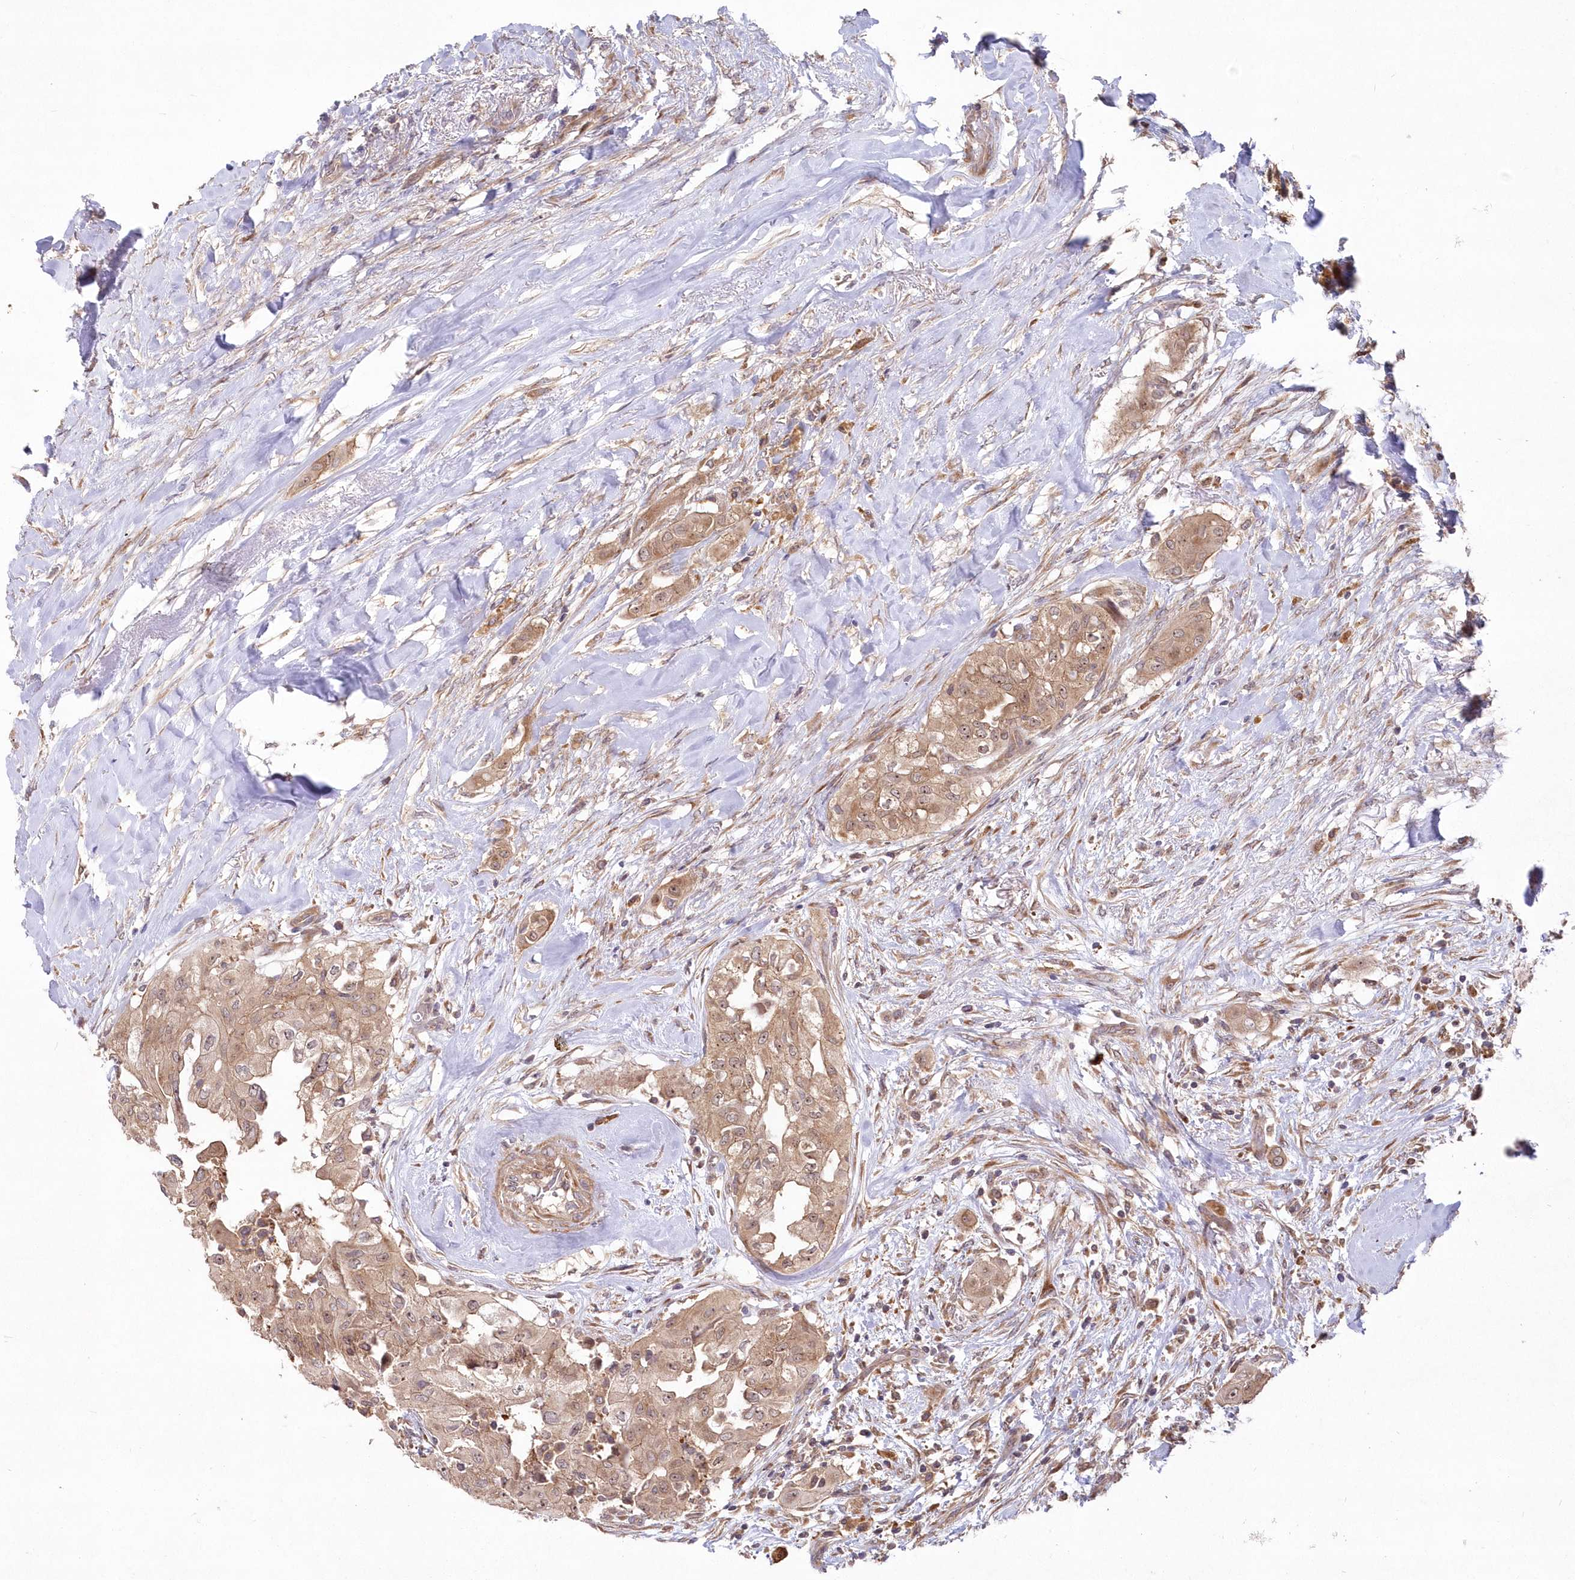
{"staining": {"intensity": "moderate", "quantity": ">75%", "location": "cytoplasmic/membranous,nuclear"}, "tissue": "thyroid cancer", "cell_type": "Tumor cells", "image_type": "cancer", "snomed": [{"axis": "morphology", "description": "Papillary adenocarcinoma, NOS"}, {"axis": "topography", "description": "Thyroid gland"}], "caption": "IHC of human thyroid cancer shows medium levels of moderate cytoplasmic/membranous and nuclear positivity in about >75% of tumor cells. (DAB (3,3'-diaminobenzidine) IHC, brown staining for protein, blue staining for nuclei).", "gene": "TBCA", "patient": {"sex": "female", "age": 59}}